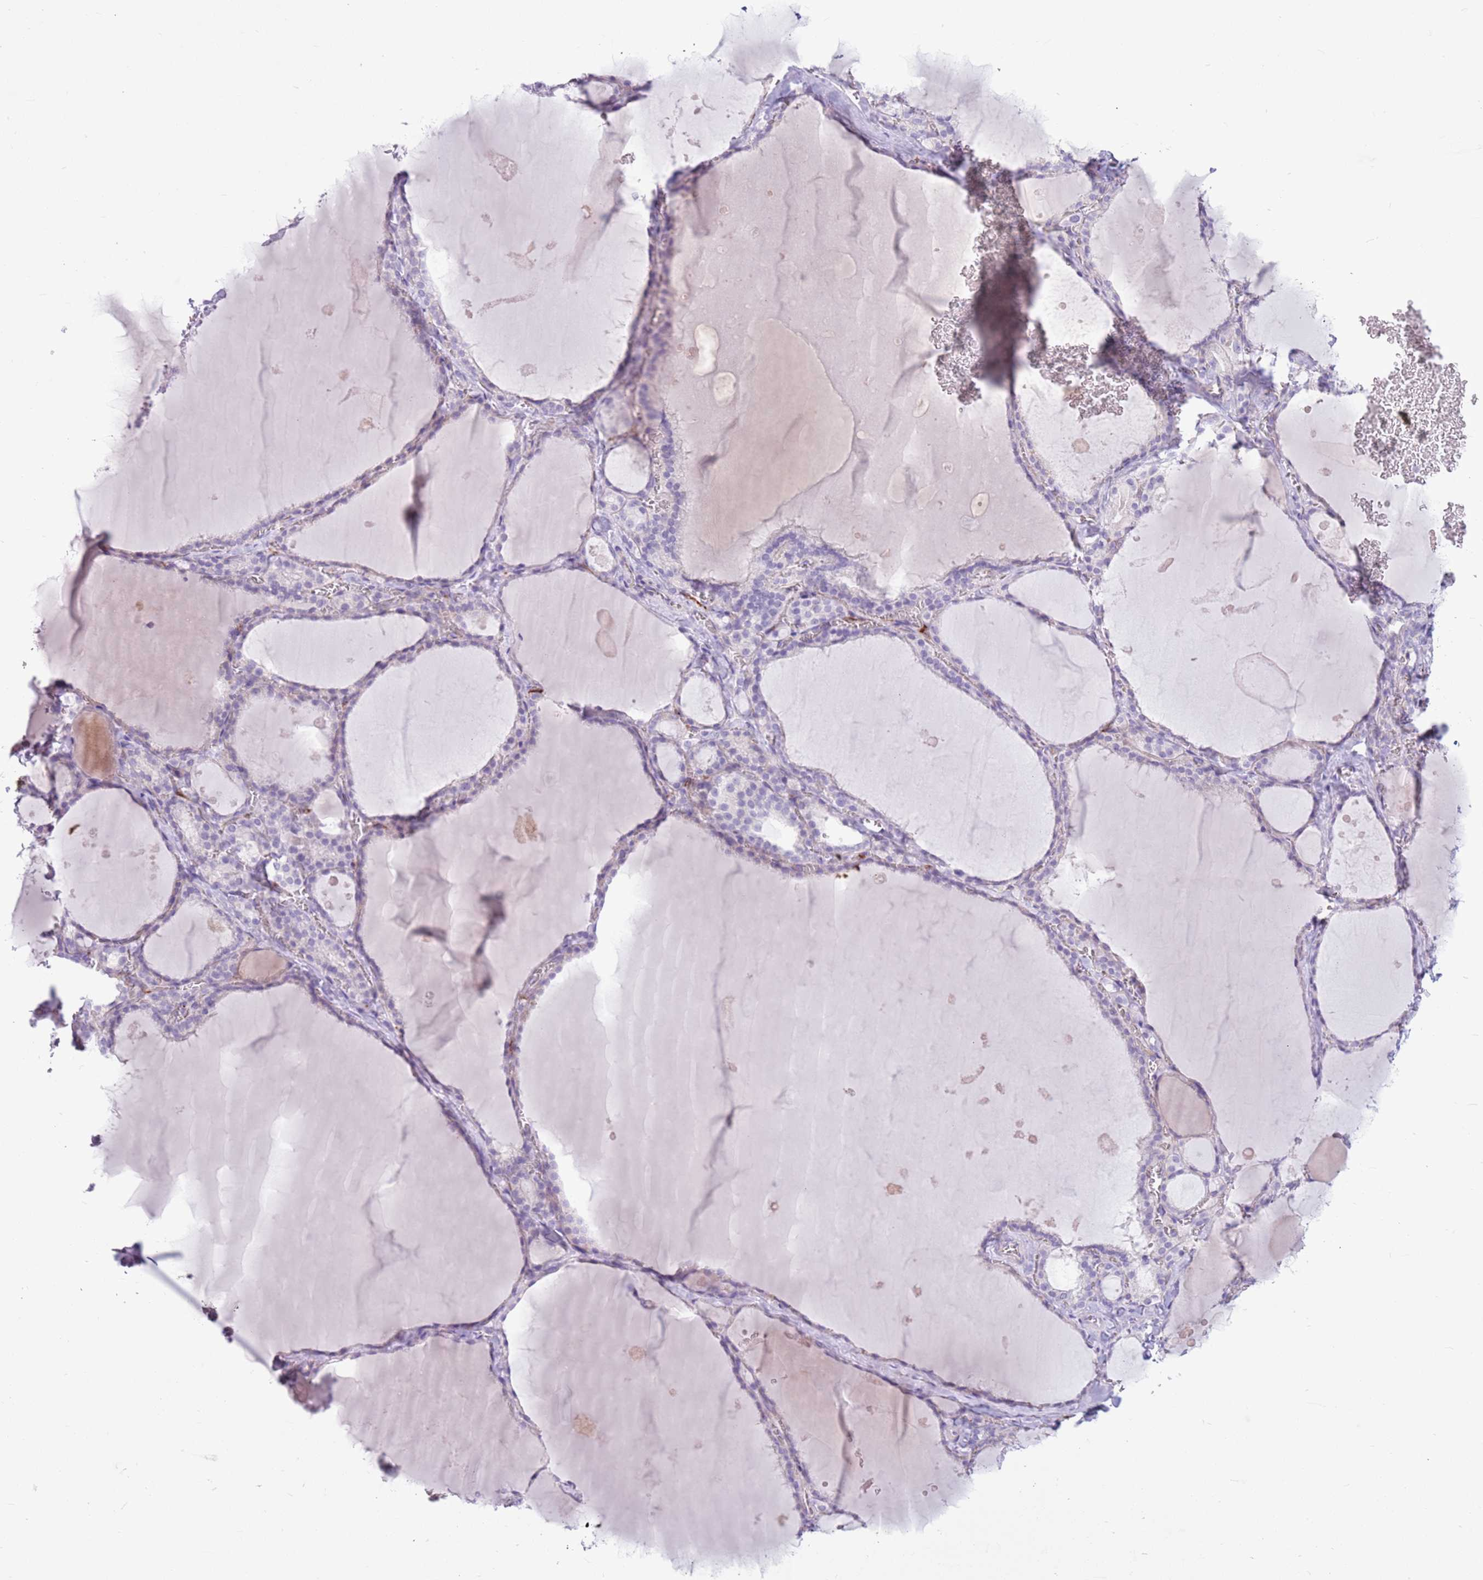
{"staining": {"intensity": "negative", "quantity": "none", "location": "none"}, "tissue": "thyroid gland", "cell_type": "Glandular cells", "image_type": "normal", "snomed": [{"axis": "morphology", "description": "Normal tissue, NOS"}, {"axis": "topography", "description": "Thyroid gland"}], "caption": "A high-resolution histopathology image shows IHC staining of benign thyroid gland, which shows no significant staining in glandular cells.", "gene": "SNX6", "patient": {"sex": "male", "age": 56}}